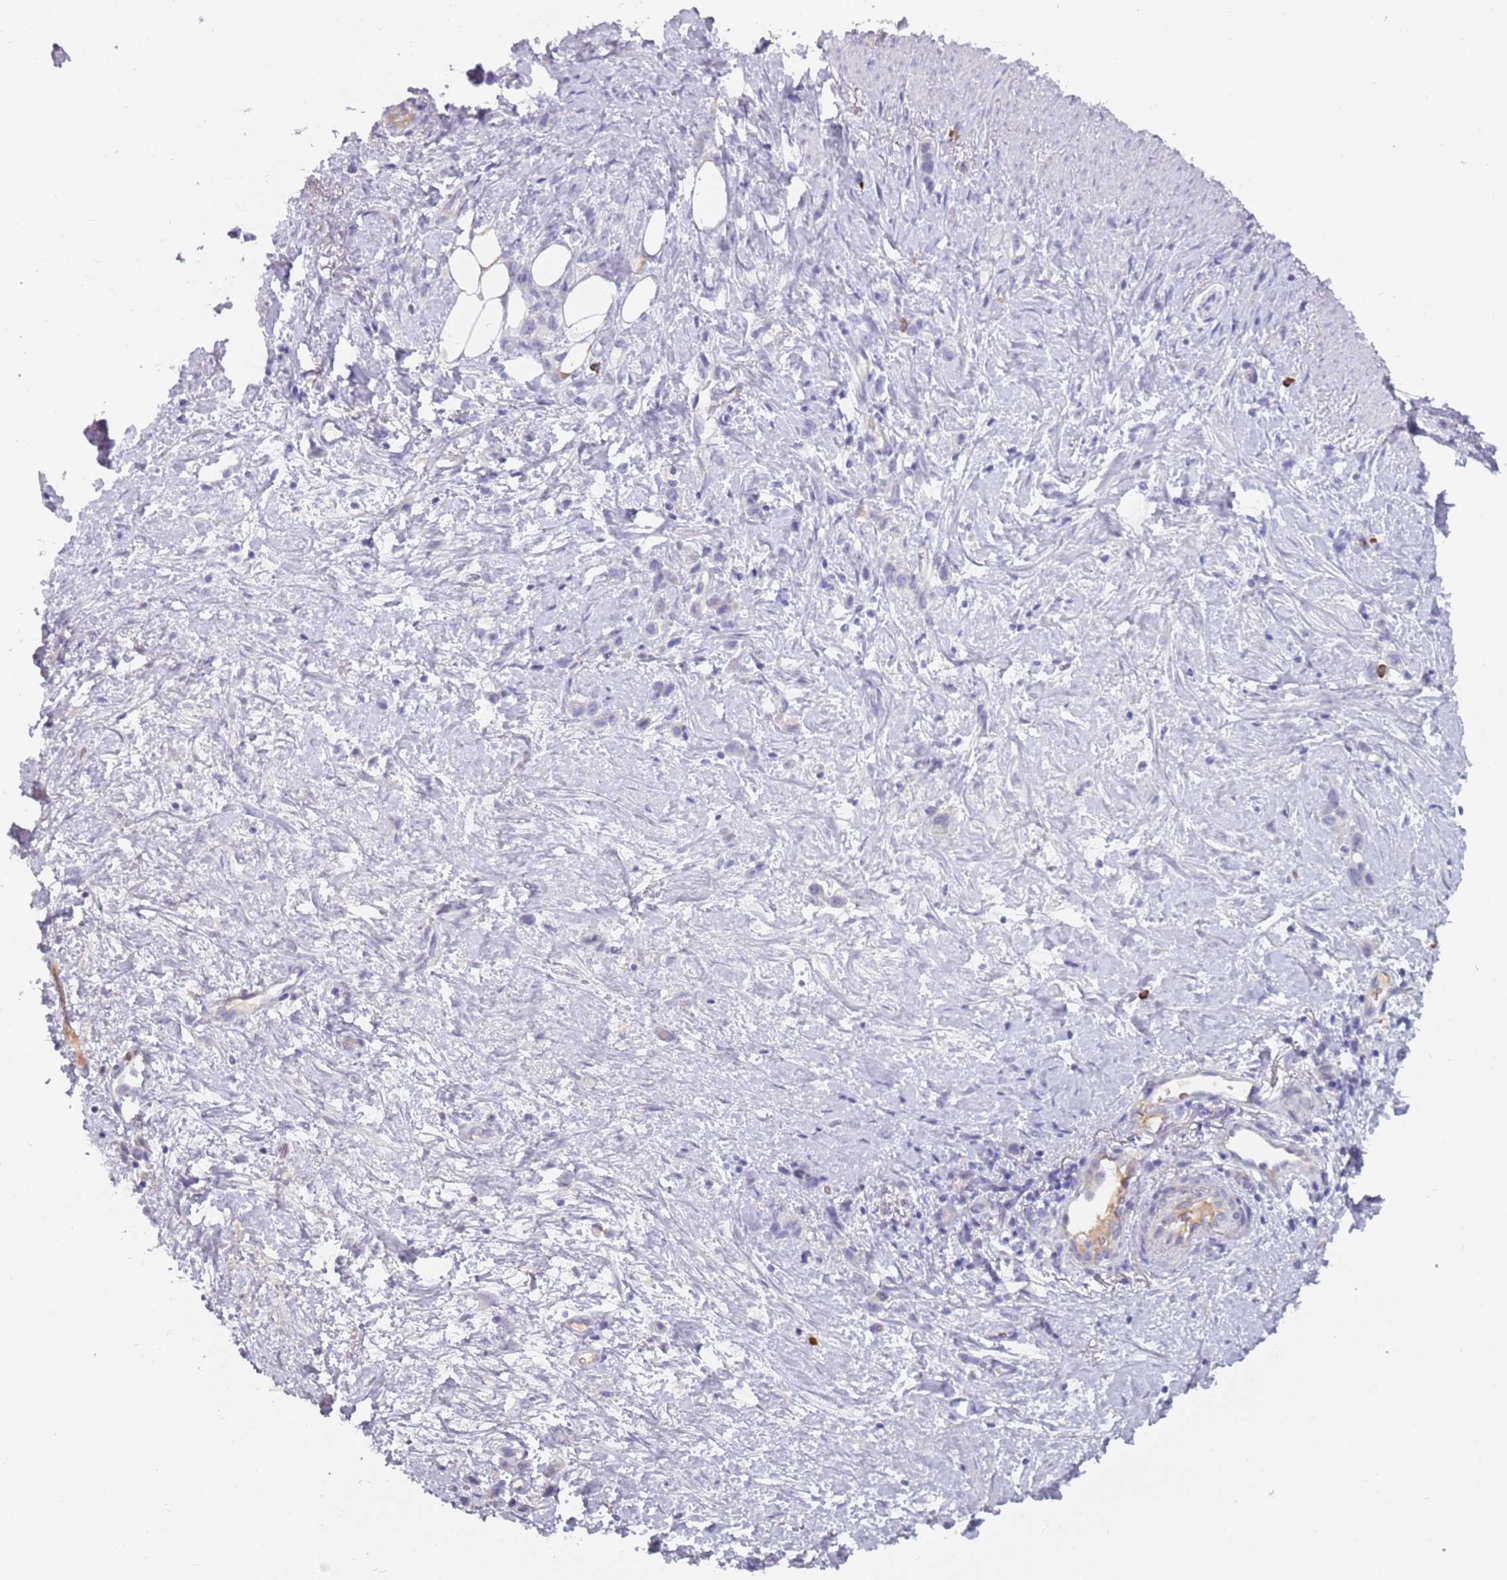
{"staining": {"intensity": "negative", "quantity": "none", "location": "none"}, "tissue": "stomach cancer", "cell_type": "Tumor cells", "image_type": "cancer", "snomed": [{"axis": "morphology", "description": "Adenocarcinoma, NOS"}, {"axis": "topography", "description": "Stomach"}], "caption": "Tumor cells show no significant positivity in stomach adenocarcinoma.", "gene": "DDX4", "patient": {"sex": "female", "age": 65}}